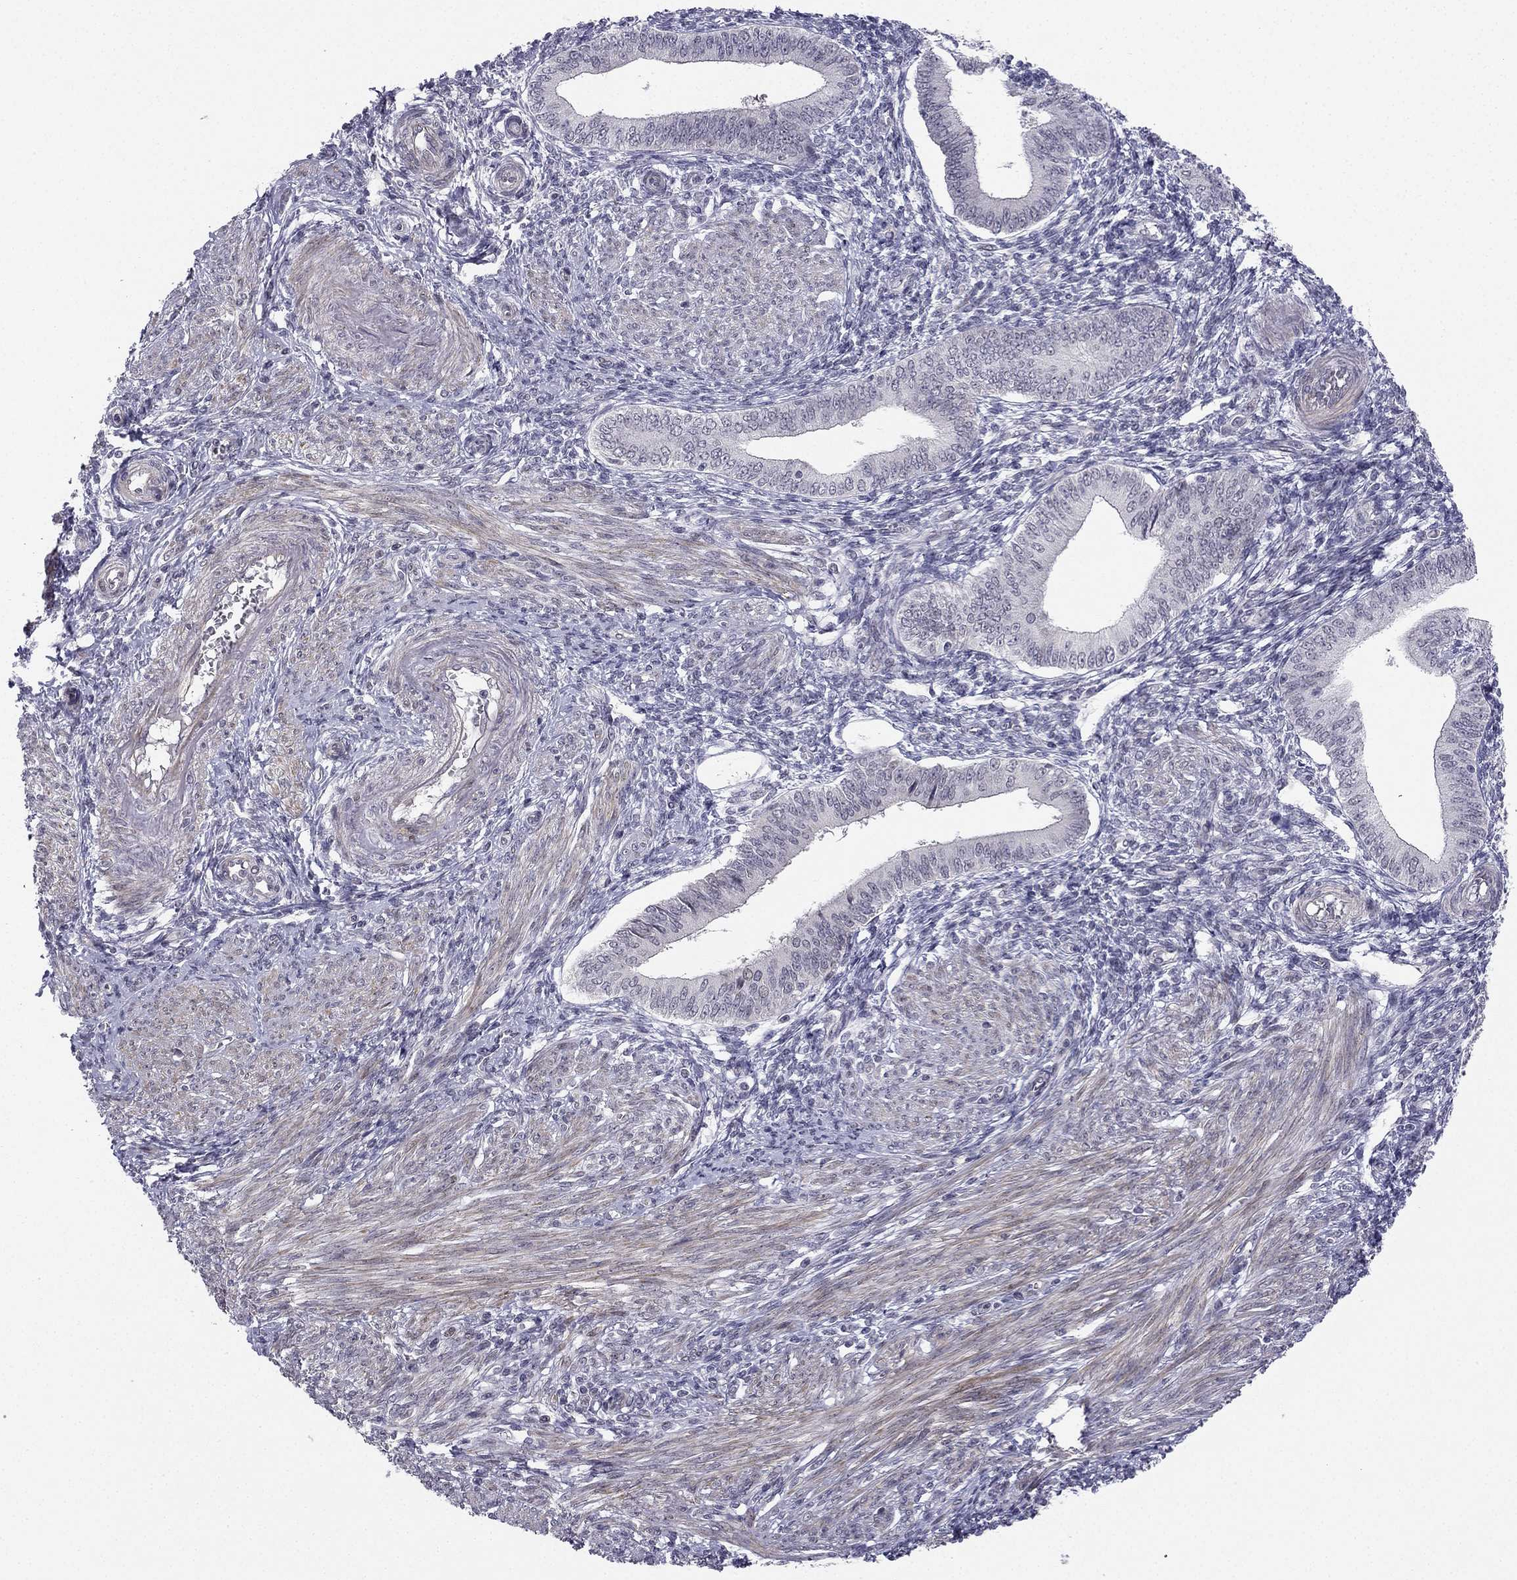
{"staining": {"intensity": "negative", "quantity": "none", "location": "none"}, "tissue": "endometrium", "cell_type": "Cells in endometrial stroma", "image_type": "normal", "snomed": [{"axis": "morphology", "description": "Normal tissue, NOS"}, {"axis": "topography", "description": "Endometrium"}], "caption": "A photomicrograph of human endometrium is negative for staining in cells in endometrial stroma.", "gene": "CHST8", "patient": {"sex": "female", "age": 42}}